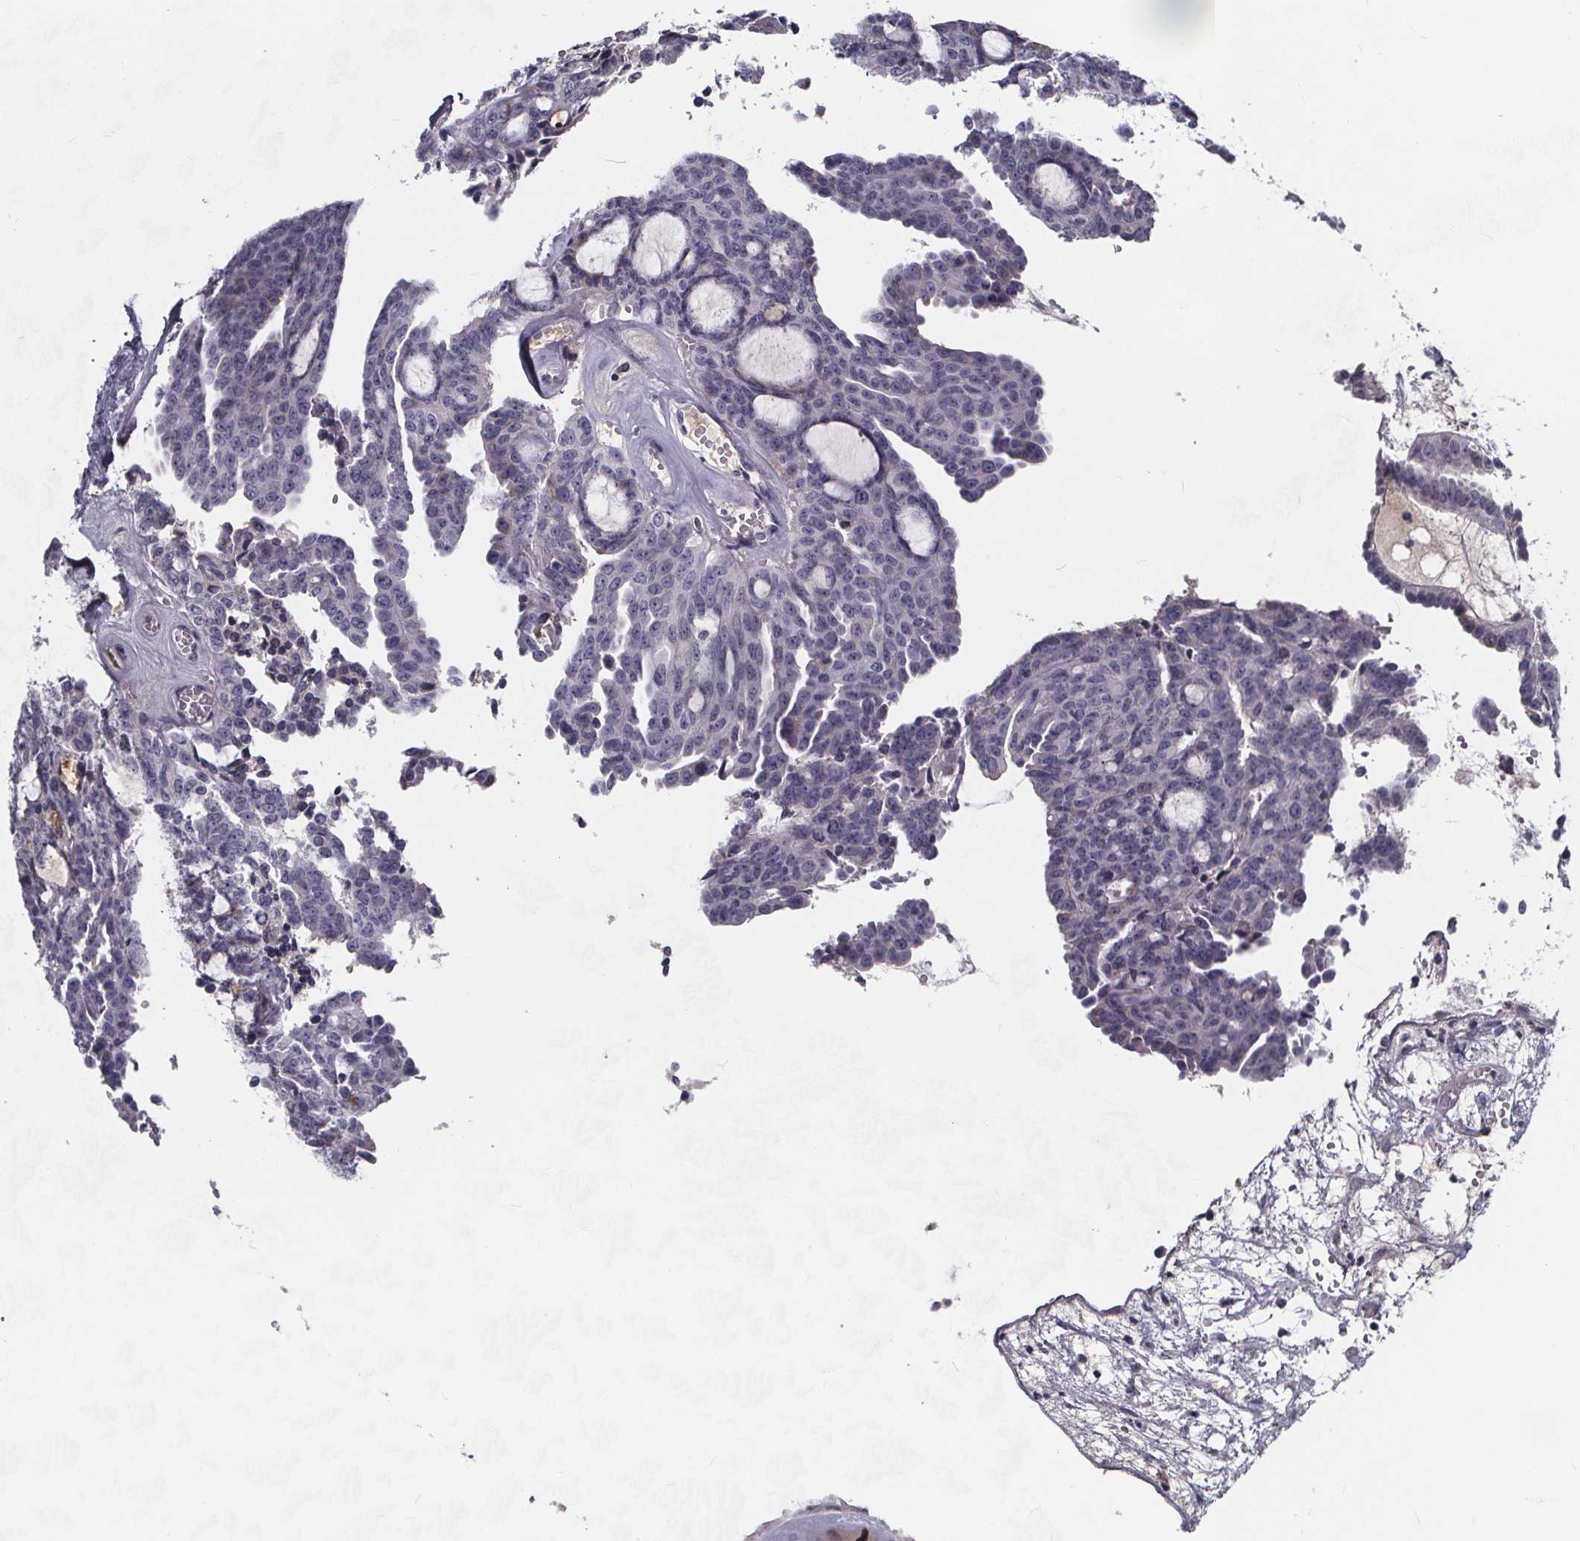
{"staining": {"intensity": "negative", "quantity": "none", "location": "none"}, "tissue": "ovarian cancer", "cell_type": "Tumor cells", "image_type": "cancer", "snomed": [{"axis": "morphology", "description": "Cystadenocarcinoma, serous, NOS"}, {"axis": "topography", "description": "Ovary"}], "caption": "This is an immunohistochemistry (IHC) photomicrograph of human serous cystadenocarcinoma (ovarian). There is no expression in tumor cells.", "gene": "AGT", "patient": {"sex": "female", "age": 71}}